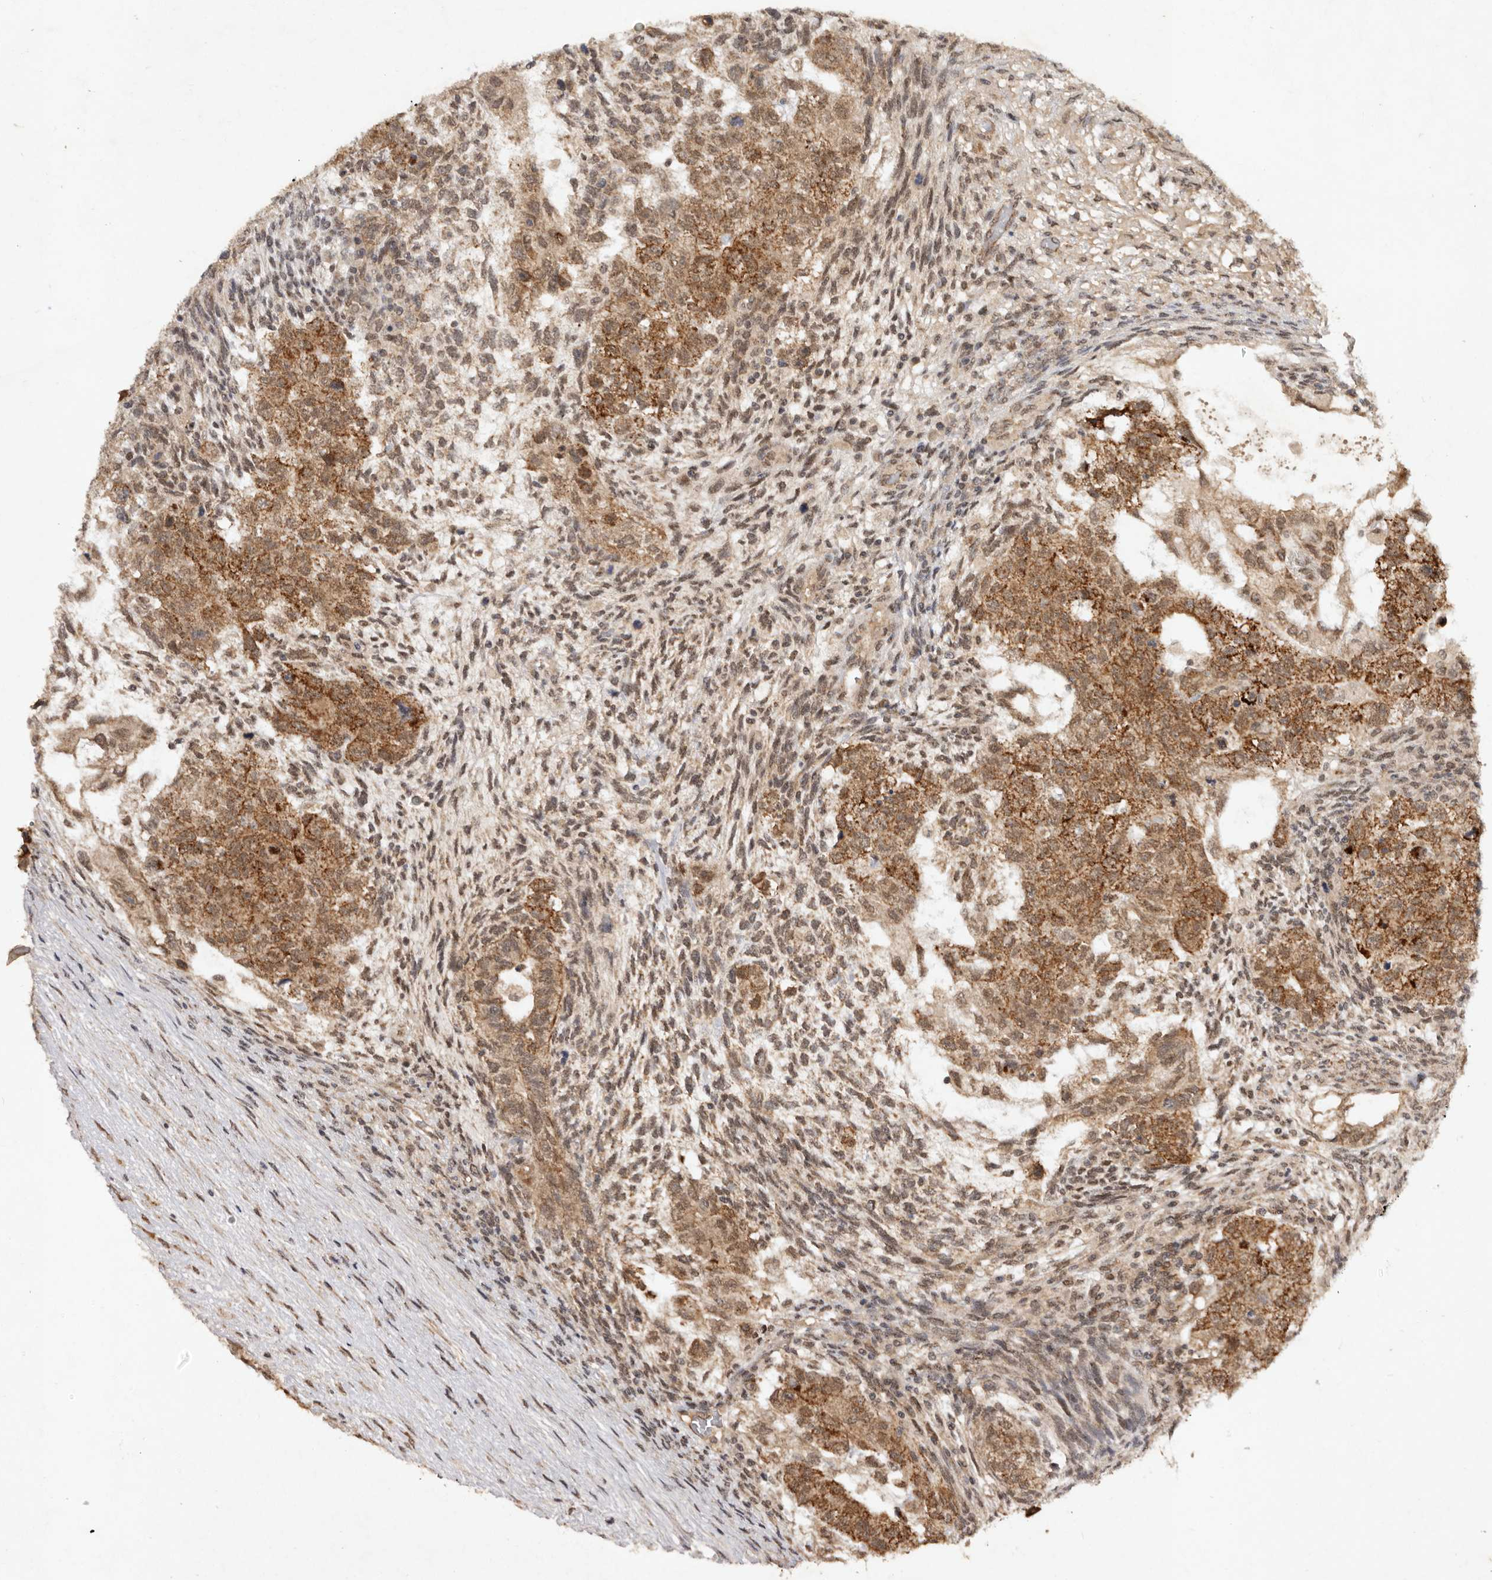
{"staining": {"intensity": "moderate", "quantity": ">75%", "location": "cytoplasmic/membranous"}, "tissue": "testis cancer", "cell_type": "Tumor cells", "image_type": "cancer", "snomed": [{"axis": "morphology", "description": "Normal tissue, NOS"}, {"axis": "morphology", "description": "Carcinoma, Embryonal, NOS"}, {"axis": "topography", "description": "Testis"}], "caption": "Immunohistochemical staining of testis embryonal carcinoma exhibits medium levels of moderate cytoplasmic/membranous staining in approximately >75% of tumor cells.", "gene": "TARS2", "patient": {"sex": "male", "age": 36}}